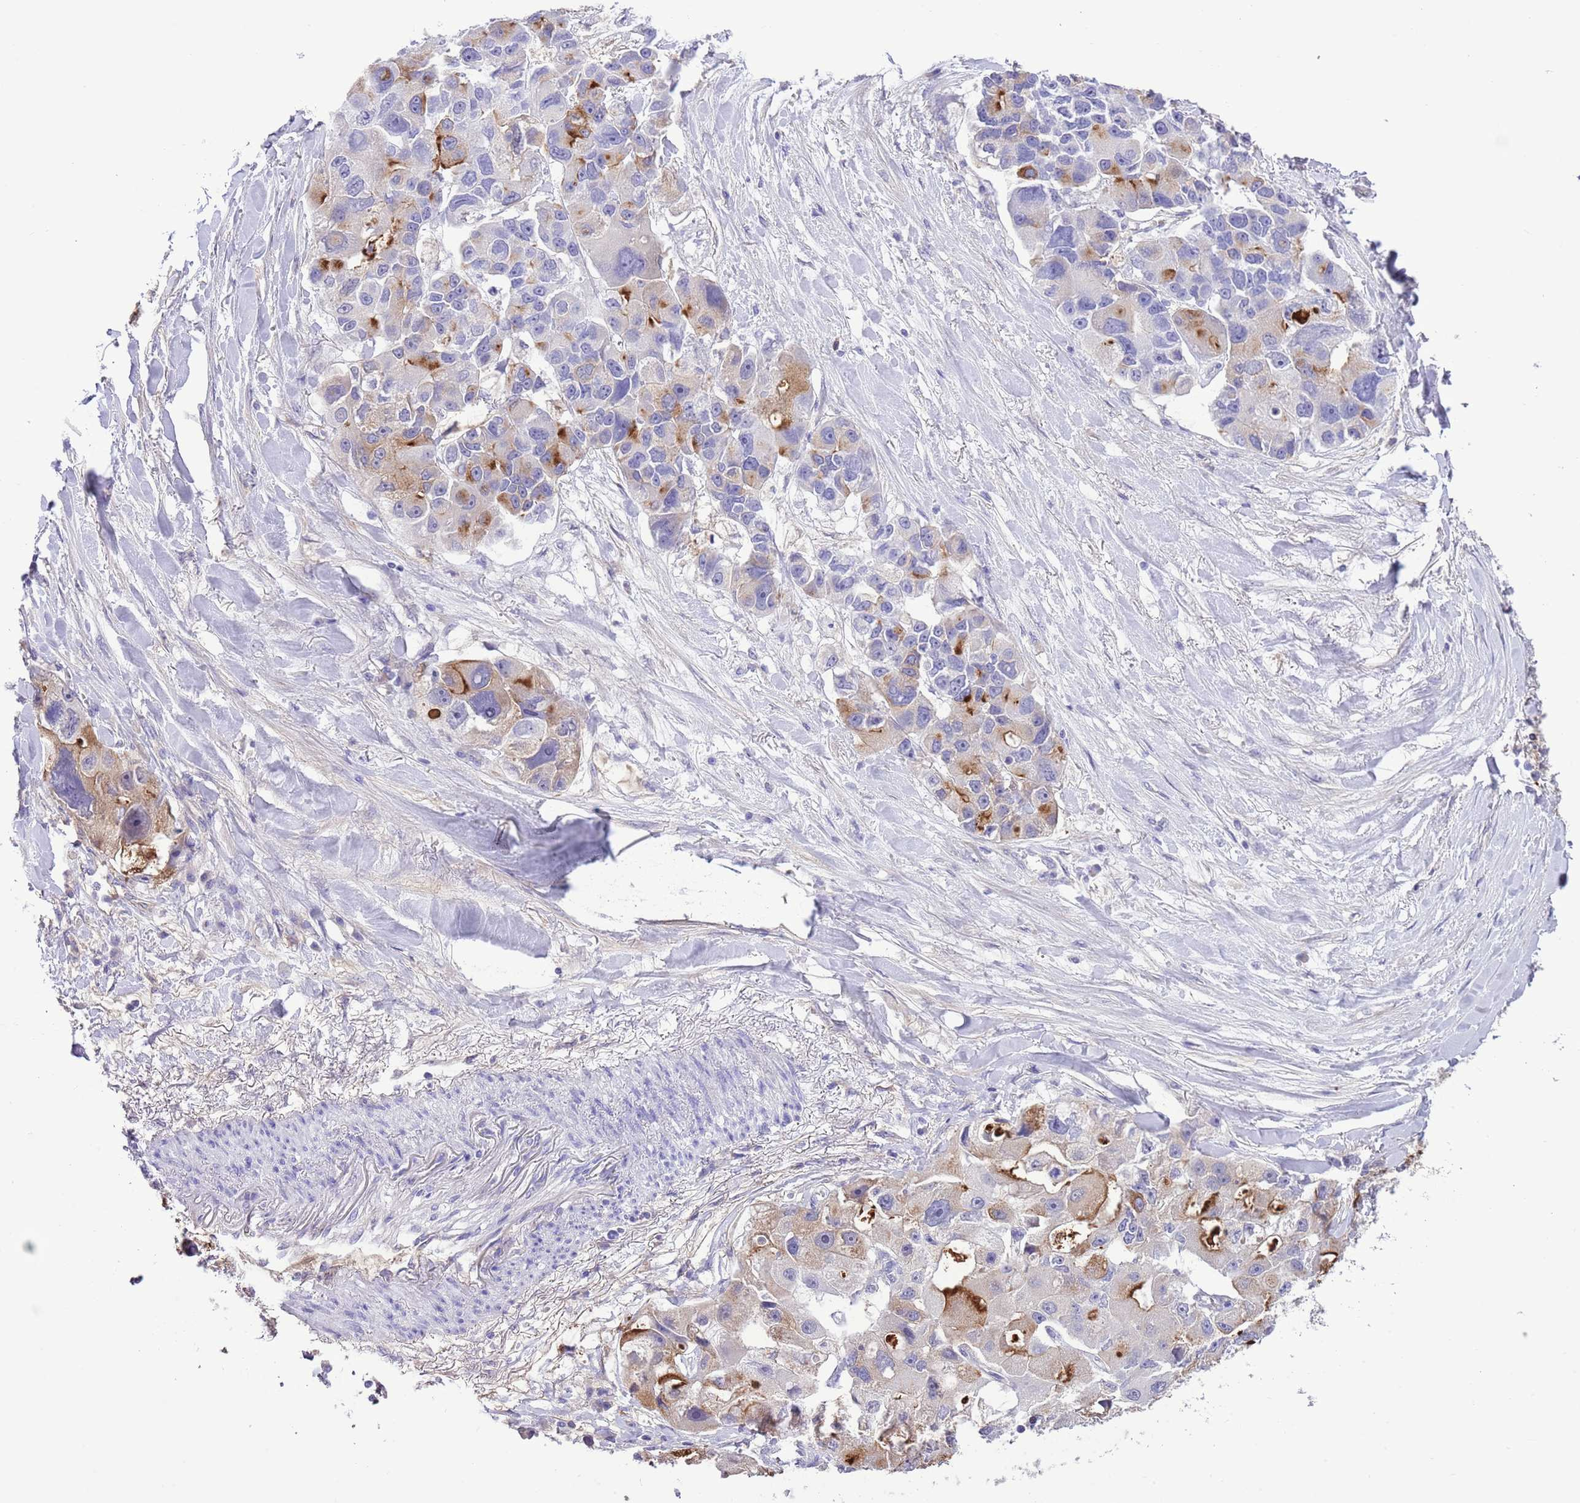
{"staining": {"intensity": "moderate", "quantity": "<25%", "location": "cytoplasmic/membranous"}, "tissue": "lung cancer", "cell_type": "Tumor cells", "image_type": "cancer", "snomed": [{"axis": "morphology", "description": "Adenocarcinoma, NOS"}, {"axis": "topography", "description": "Lung"}], "caption": "Protein expression analysis of adenocarcinoma (lung) displays moderate cytoplasmic/membranous expression in approximately <25% of tumor cells.", "gene": "IGF1", "patient": {"sex": "female", "age": 54}}